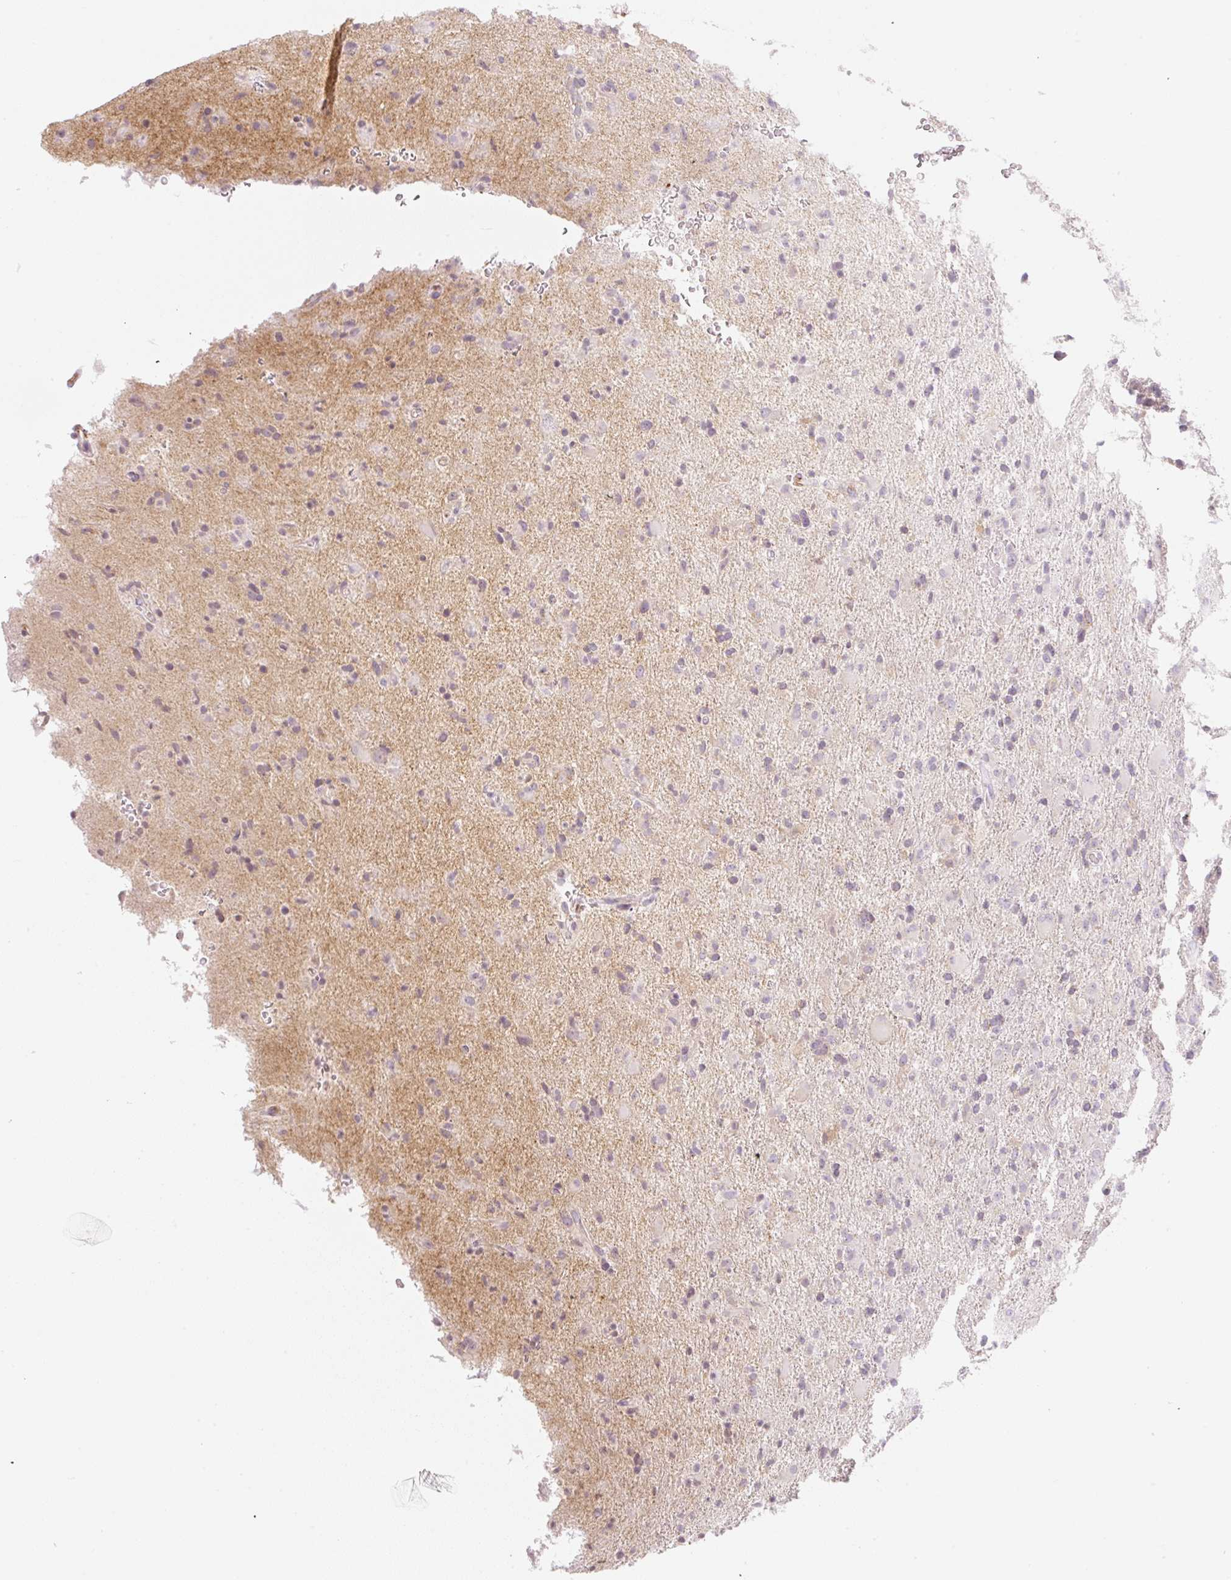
{"staining": {"intensity": "weak", "quantity": "<25%", "location": "nuclear"}, "tissue": "glioma", "cell_type": "Tumor cells", "image_type": "cancer", "snomed": [{"axis": "morphology", "description": "Glioma, malignant, Low grade"}, {"axis": "topography", "description": "Brain"}], "caption": "Immunohistochemistry (IHC) photomicrograph of malignant low-grade glioma stained for a protein (brown), which demonstrates no staining in tumor cells.", "gene": "CASKIN1", "patient": {"sex": "male", "age": 65}}